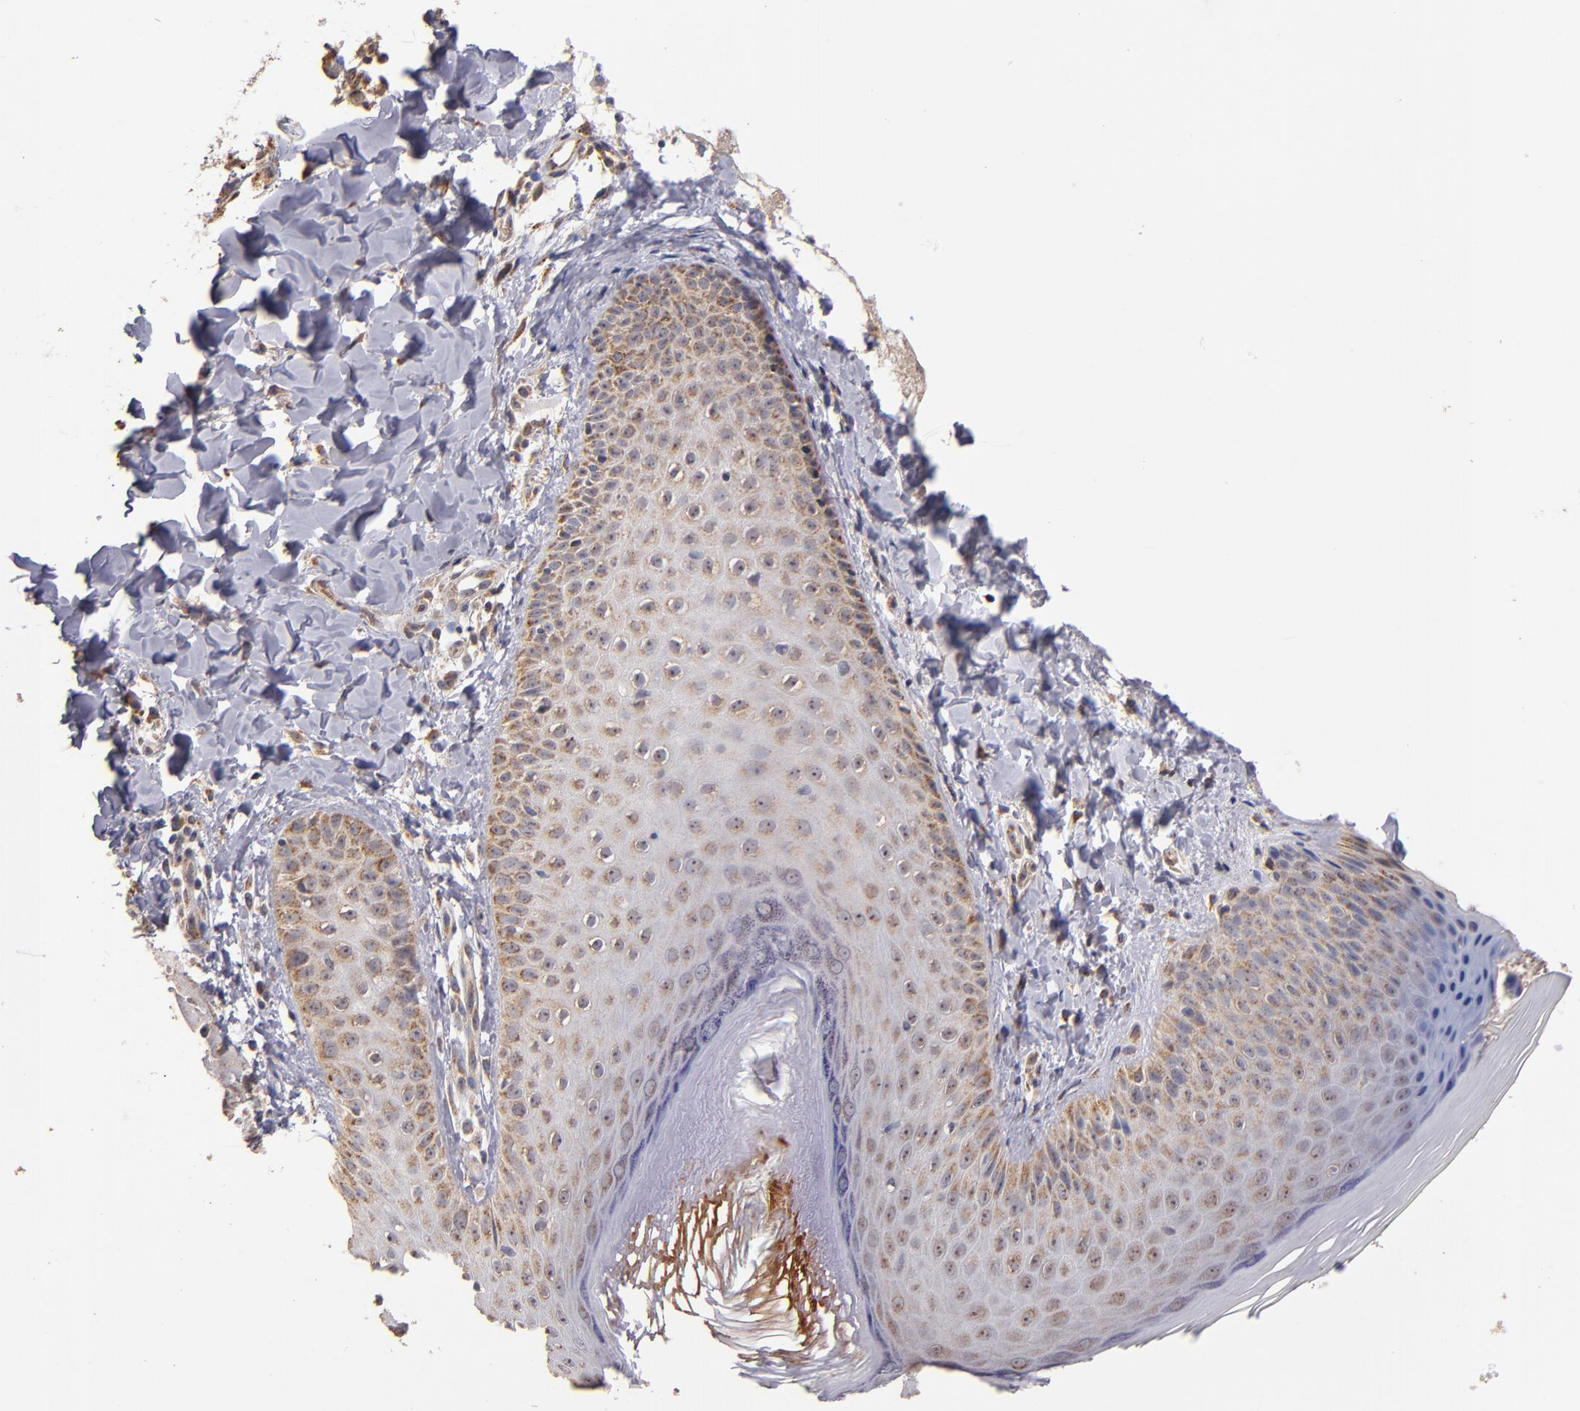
{"staining": {"intensity": "weak", "quantity": ">75%", "location": "cytoplasmic/membranous"}, "tissue": "skin", "cell_type": "Epidermal cells", "image_type": "normal", "snomed": [{"axis": "morphology", "description": "Normal tissue, NOS"}, {"axis": "morphology", "description": "Inflammation, NOS"}, {"axis": "topography", "description": "Soft tissue"}, {"axis": "topography", "description": "Anal"}], "caption": "Immunohistochemistry of benign human skin displays low levels of weak cytoplasmic/membranous positivity in about >75% of epidermal cells. (Stains: DAB in brown, nuclei in blue, Microscopy: brightfield microscopy at high magnification).", "gene": "DIABLO", "patient": {"sex": "female", "age": 15}}